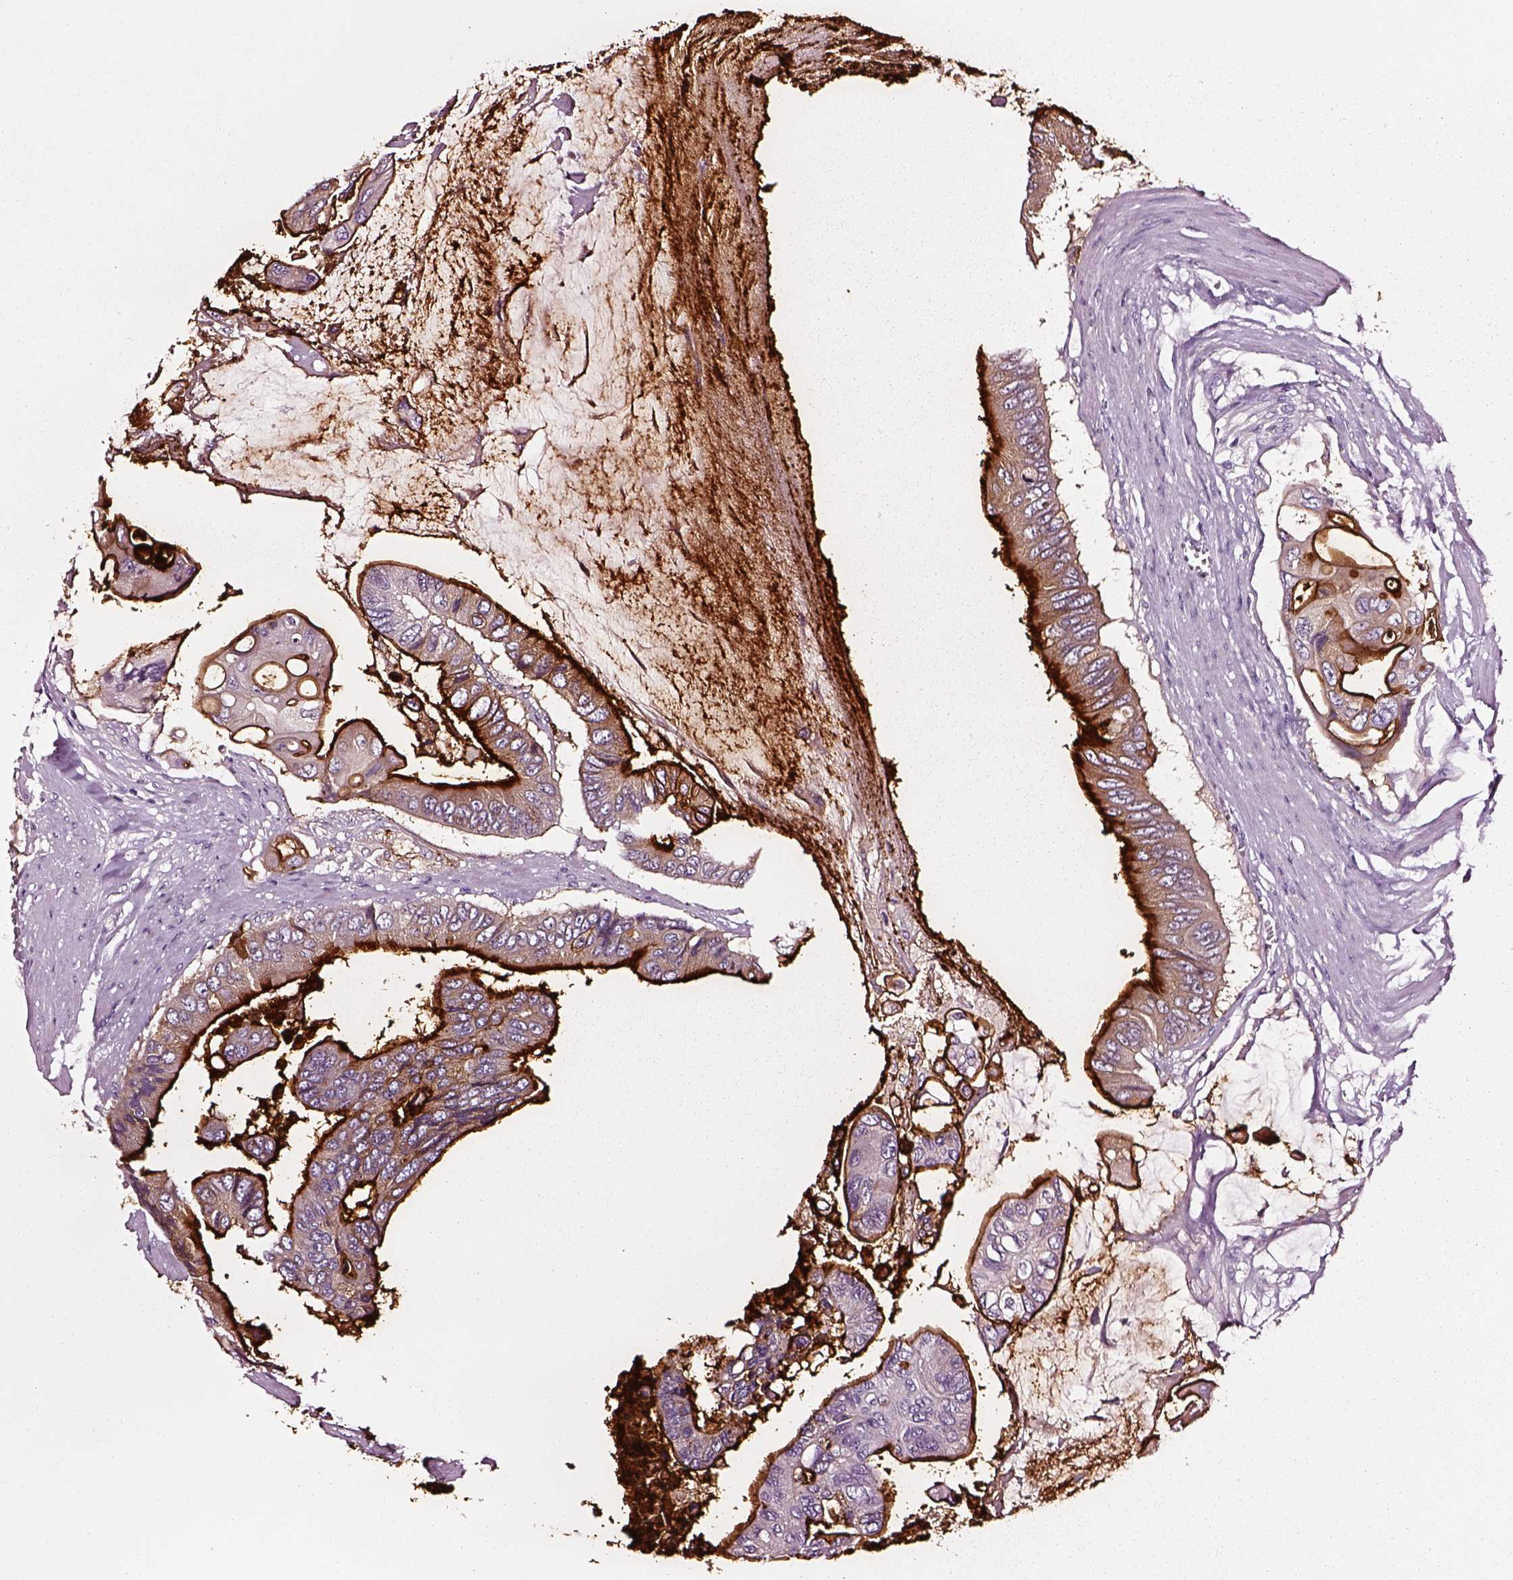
{"staining": {"intensity": "strong", "quantity": ">75%", "location": "cytoplasmic/membranous"}, "tissue": "colorectal cancer", "cell_type": "Tumor cells", "image_type": "cancer", "snomed": [{"axis": "morphology", "description": "Adenocarcinoma, NOS"}, {"axis": "topography", "description": "Rectum"}], "caption": "This micrograph shows immunohistochemistry staining of human colorectal cancer, with high strong cytoplasmic/membranous positivity in about >75% of tumor cells.", "gene": "DPEP1", "patient": {"sex": "male", "age": 63}}